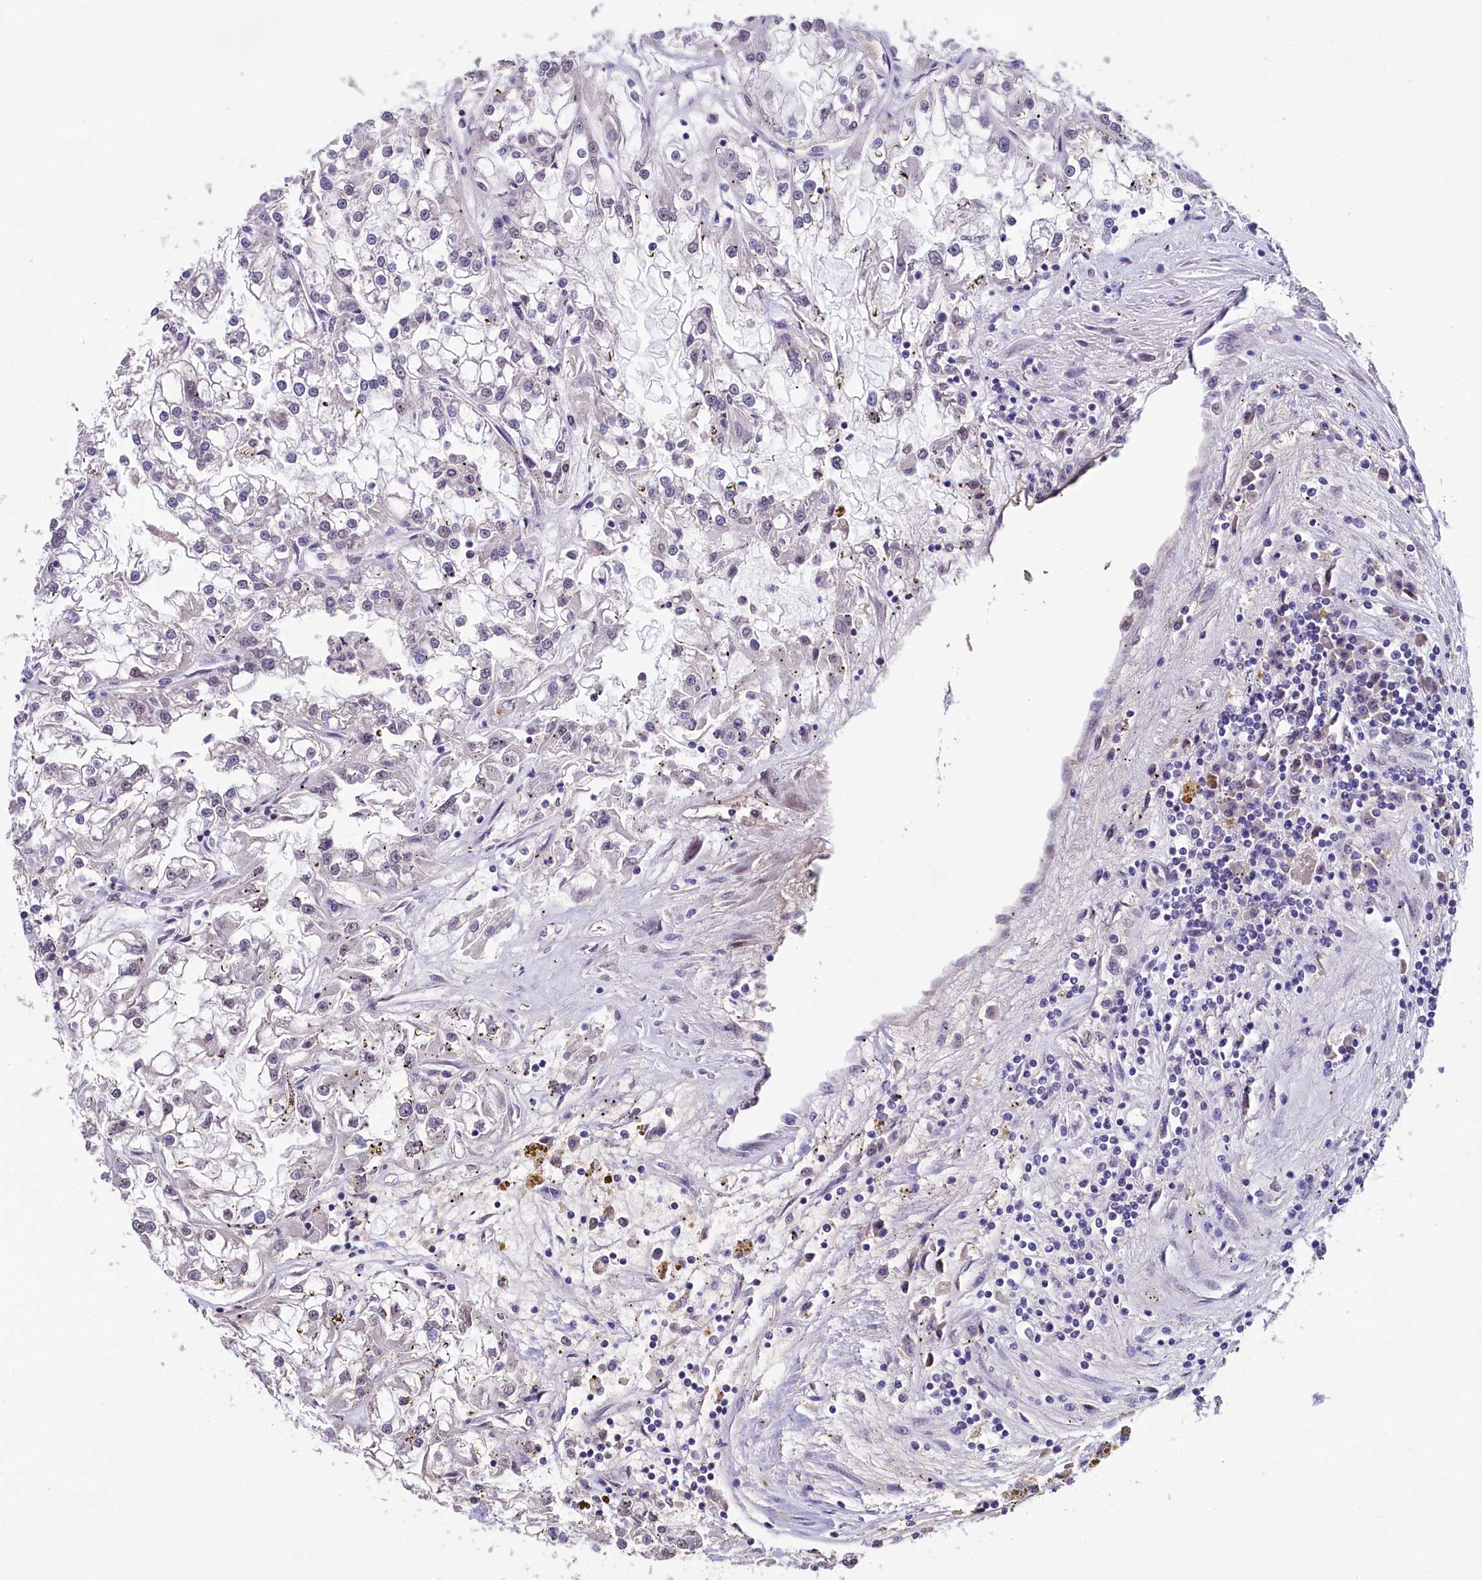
{"staining": {"intensity": "weak", "quantity": "<25%", "location": "nuclear"}, "tissue": "renal cancer", "cell_type": "Tumor cells", "image_type": "cancer", "snomed": [{"axis": "morphology", "description": "Adenocarcinoma, NOS"}, {"axis": "topography", "description": "Kidney"}], "caption": "The IHC photomicrograph has no significant positivity in tumor cells of renal cancer tissue.", "gene": "HECTD4", "patient": {"sex": "female", "age": 52}}